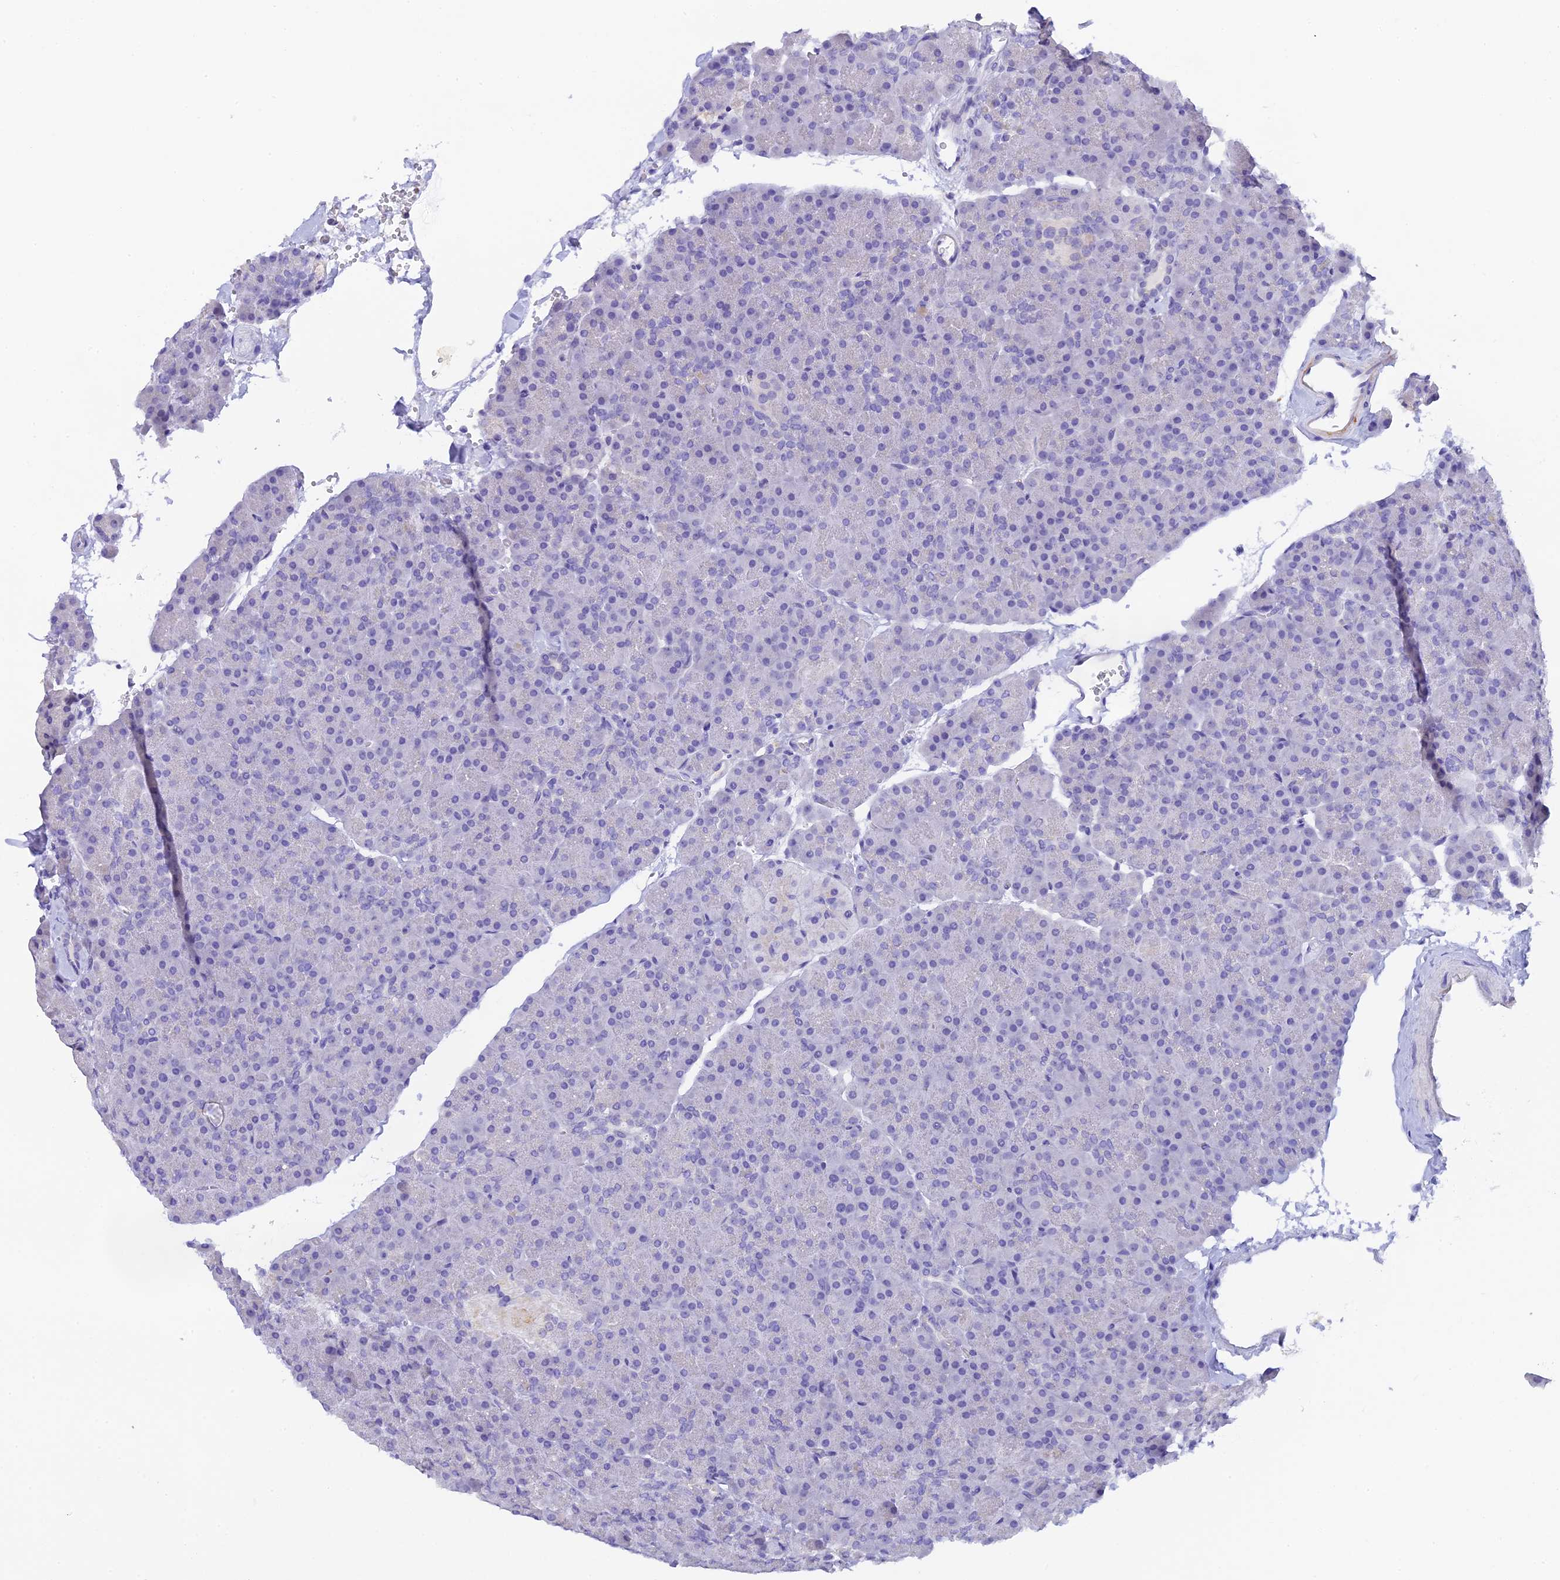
{"staining": {"intensity": "moderate", "quantity": "<25%", "location": "cytoplasmic/membranous"}, "tissue": "pancreas", "cell_type": "Exocrine glandular cells", "image_type": "normal", "snomed": [{"axis": "morphology", "description": "Normal tissue, NOS"}, {"axis": "topography", "description": "Pancreas"}], "caption": "High-magnification brightfield microscopy of normal pancreas stained with DAB (3,3'-diaminobenzidine) (brown) and counterstained with hematoxylin (blue). exocrine glandular cells exhibit moderate cytoplasmic/membranous expression is appreciated in approximately<25% of cells.", "gene": "C12orf29", "patient": {"sex": "male", "age": 36}}